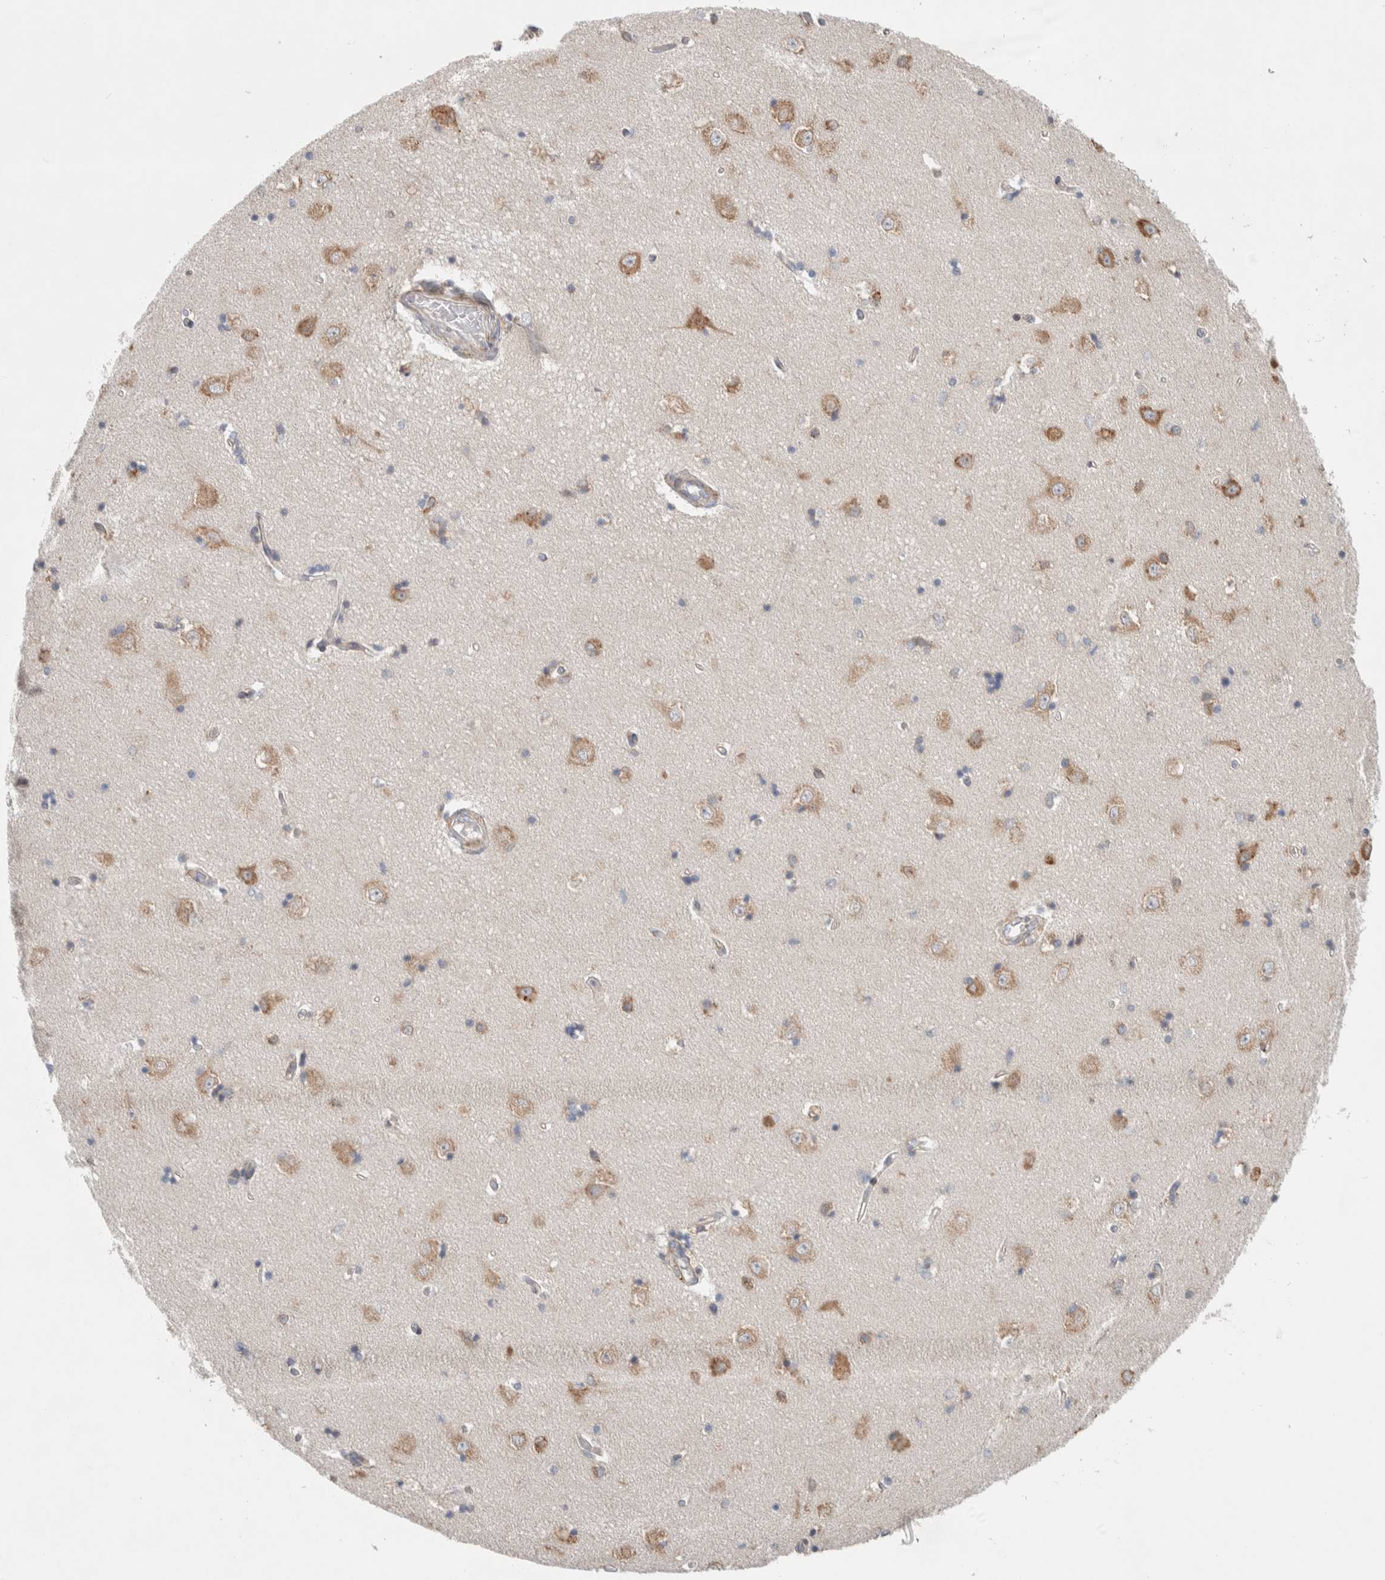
{"staining": {"intensity": "weak", "quantity": "<25%", "location": "cytoplasmic/membranous"}, "tissue": "hippocampus", "cell_type": "Glial cells", "image_type": "normal", "snomed": [{"axis": "morphology", "description": "Normal tissue, NOS"}, {"axis": "topography", "description": "Hippocampus"}], "caption": "There is no significant expression in glial cells of hippocampus. Nuclei are stained in blue.", "gene": "ADCY8", "patient": {"sex": "male", "age": 45}}